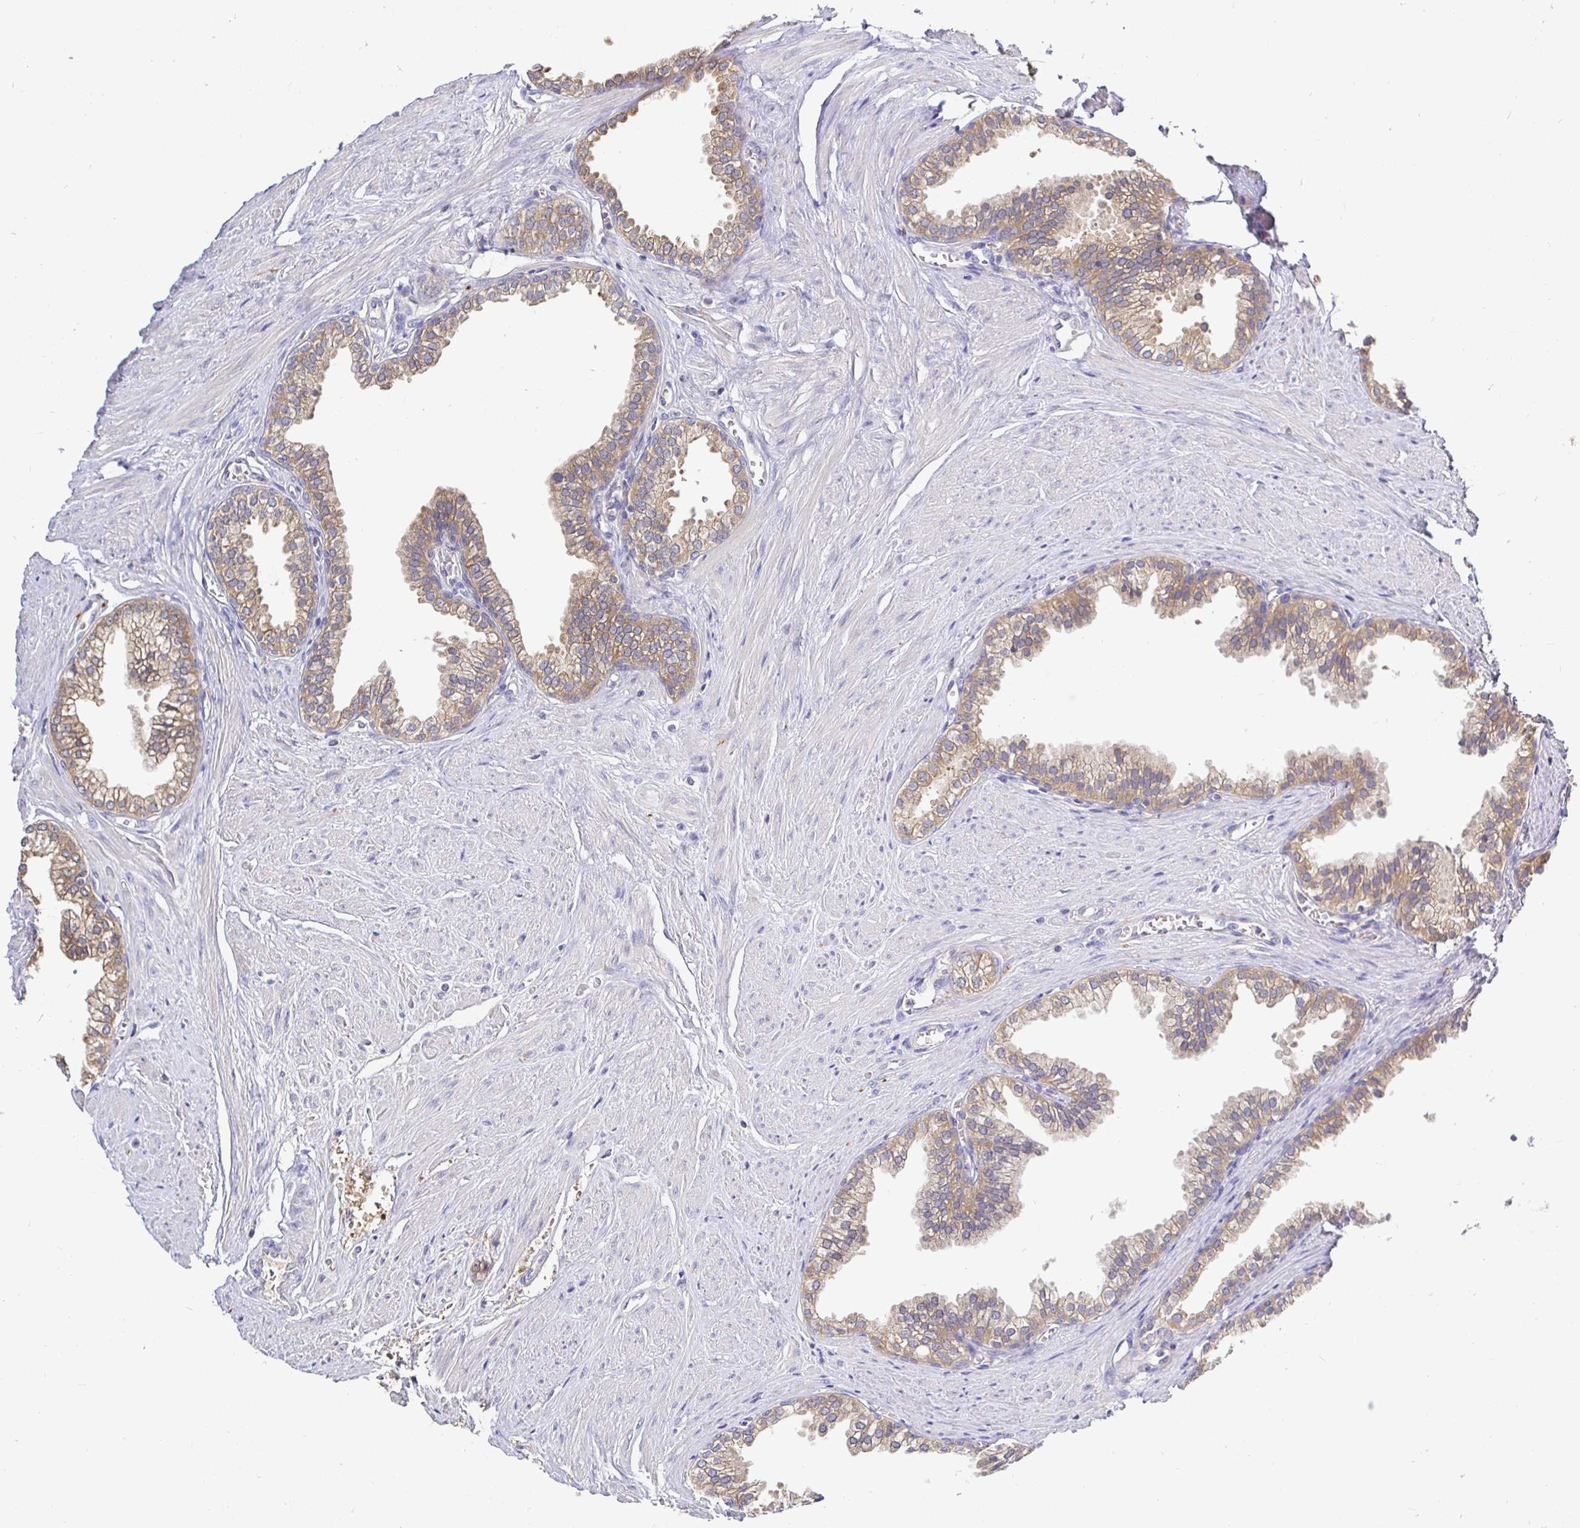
{"staining": {"intensity": "weak", "quantity": ">75%", "location": "cytoplasmic/membranous"}, "tissue": "prostate", "cell_type": "Glandular cells", "image_type": "normal", "snomed": [{"axis": "morphology", "description": "Normal tissue, NOS"}, {"axis": "topography", "description": "Prostate"}, {"axis": "topography", "description": "Peripheral nerve tissue"}], "caption": "Protein analysis of benign prostate reveals weak cytoplasmic/membranous expression in approximately >75% of glandular cells.", "gene": "KIF21A", "patient": {"sex": "male", "age": 55}}